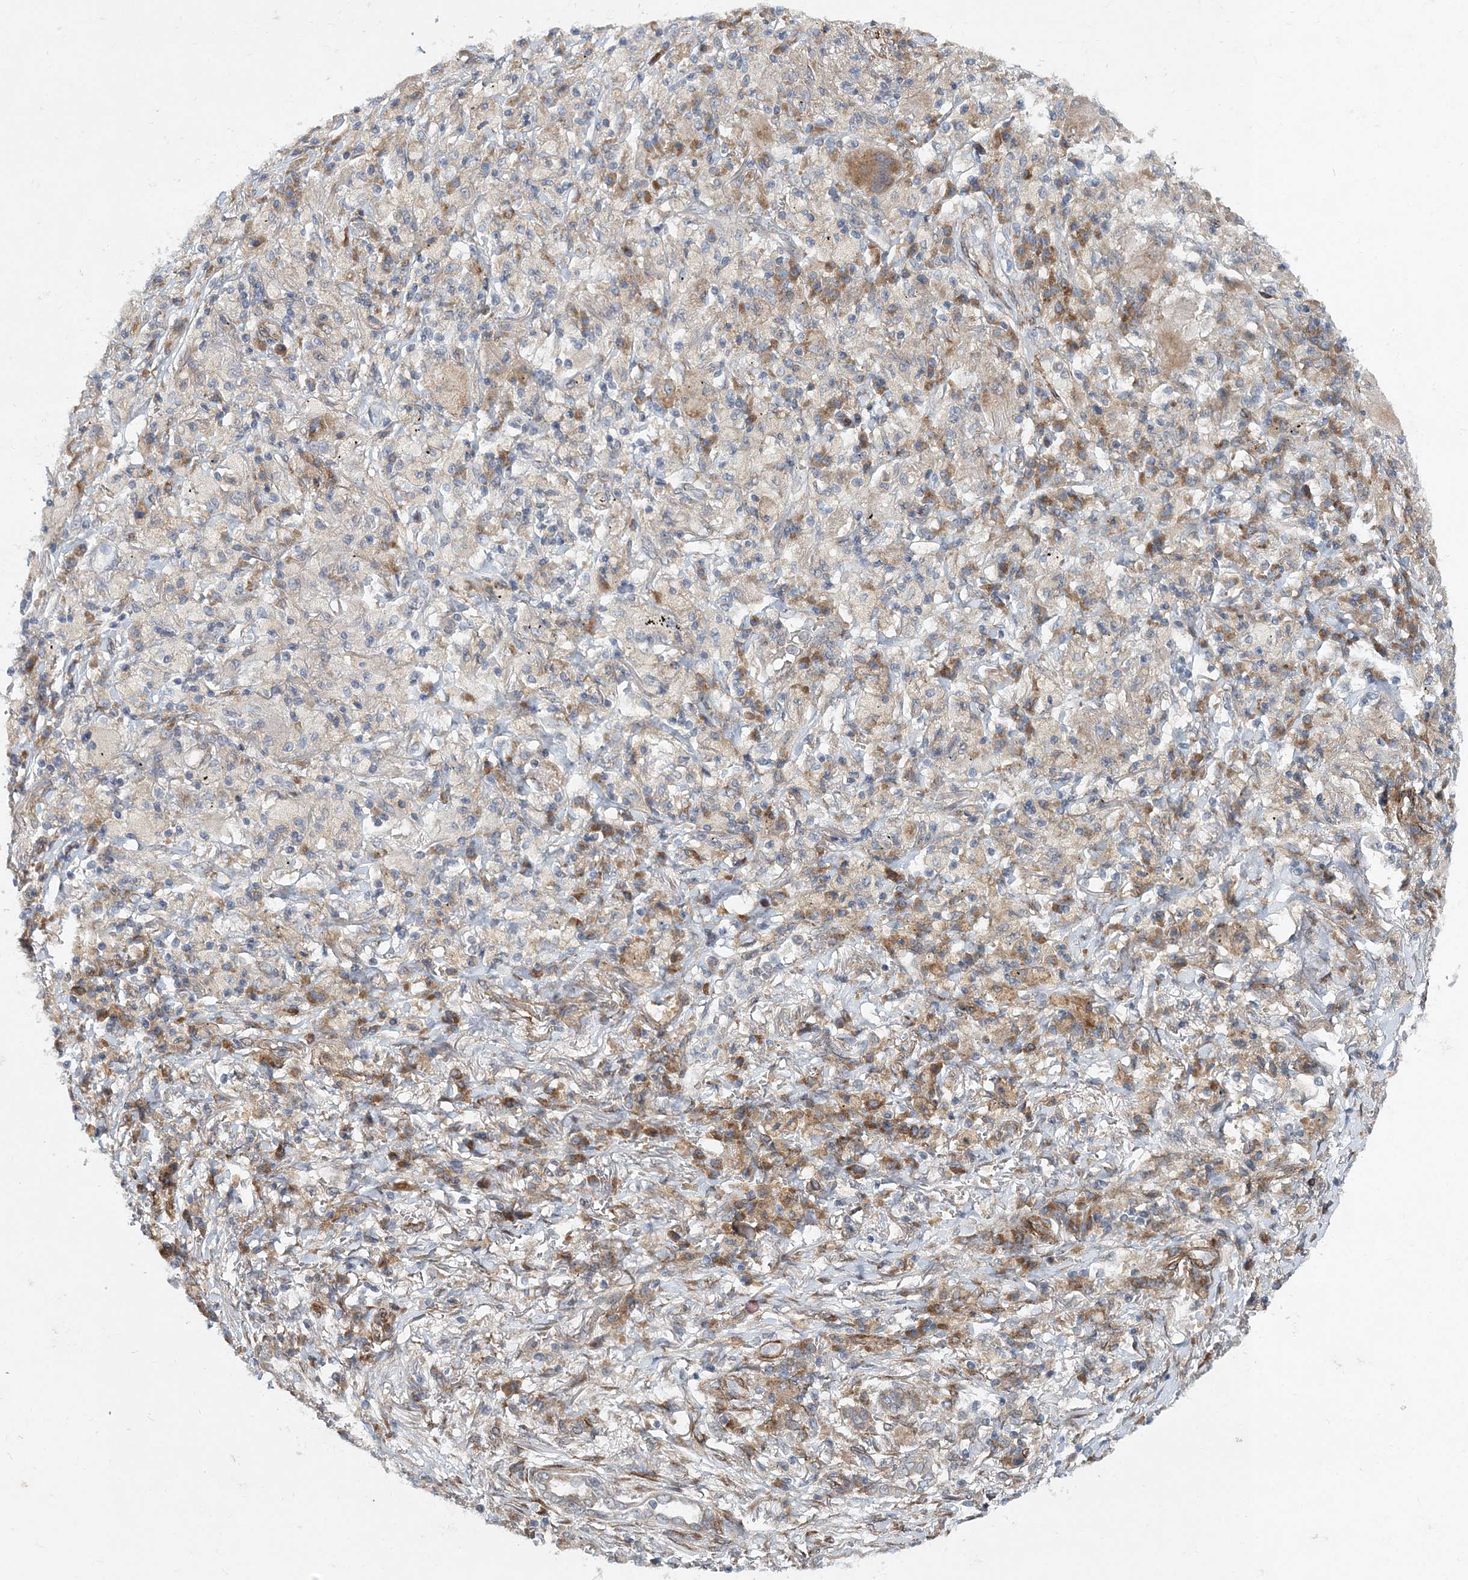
{"staining": {"intensity": "negative", "quantity": "none", "location": "none"}, "tissue": "lung cancer", "cell_type": "Tumor cells", "image_type": "cancer", "snomed": [{"axis": "morphology", "description": "Squamous cell carcinoma, NOS"}, {"axis": "topography", "description": "Lung"}], "caption": "High power microscopy micrograph of an immunohistochemistry (IHC) photomicrograph of lung squamous cell carcinoma, revealing no significant expression in tumor cells.", "gene": "NBAS", "patient": {"sex": "male", "age": 61}}